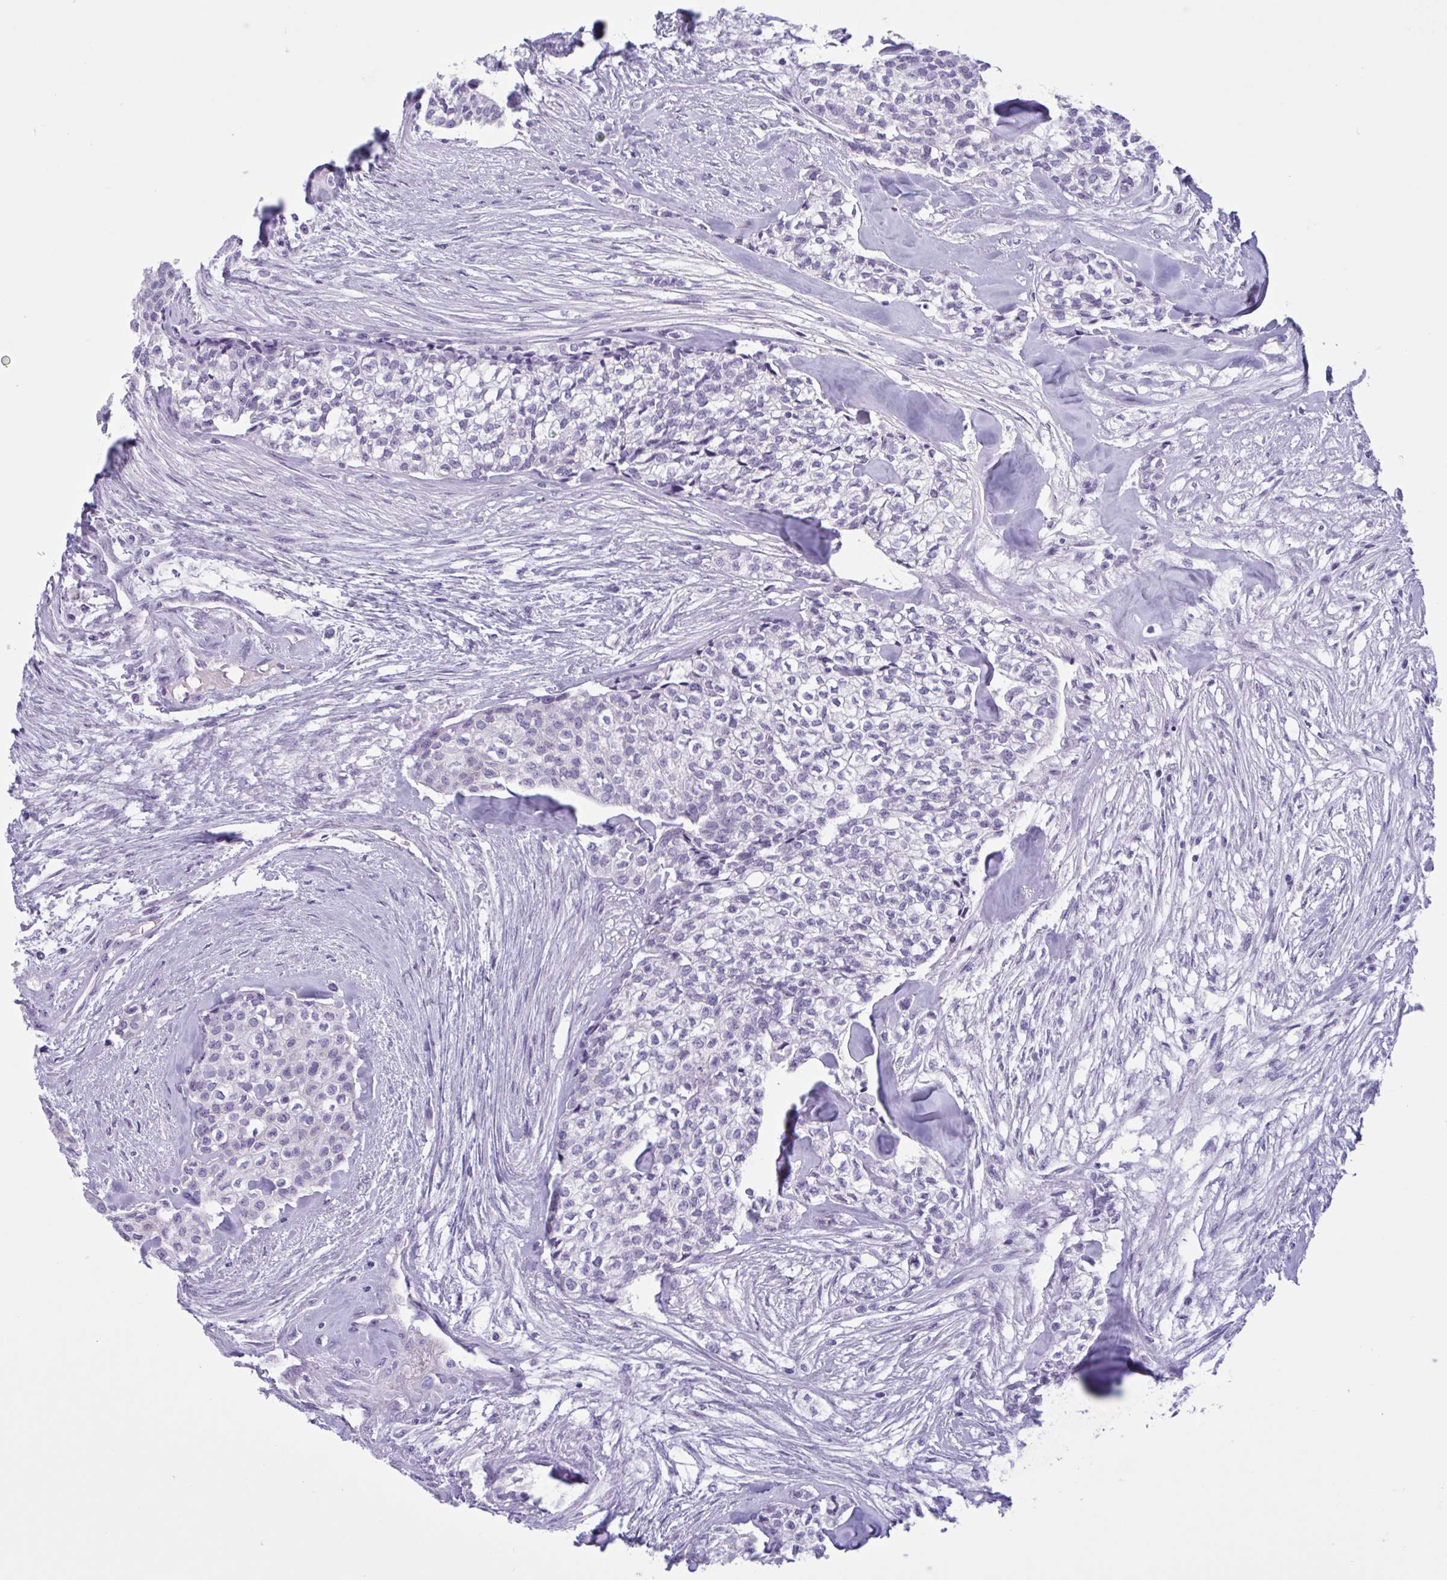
{"staining": {"intensity": "moderate", "quantity": "<25%", "location": "cytoplasmic/membranous"}, "tissue": "head and neck cancer", "cell_type": "Tumor cells", "image_type": "cancer", "snomed": [{"axis": "morphology", "description": "Adenocarcinoma, NOS"}, {"axis": "topography", "description": "Head-Neck"}], "caption": "Tumor cells exhibit moderate cytoplasmic/membranous expression in approximately <25% of cells in head and neck cancer.", "gene": "AHCYL2", "patient": {"sex": "male", "age": 81}}